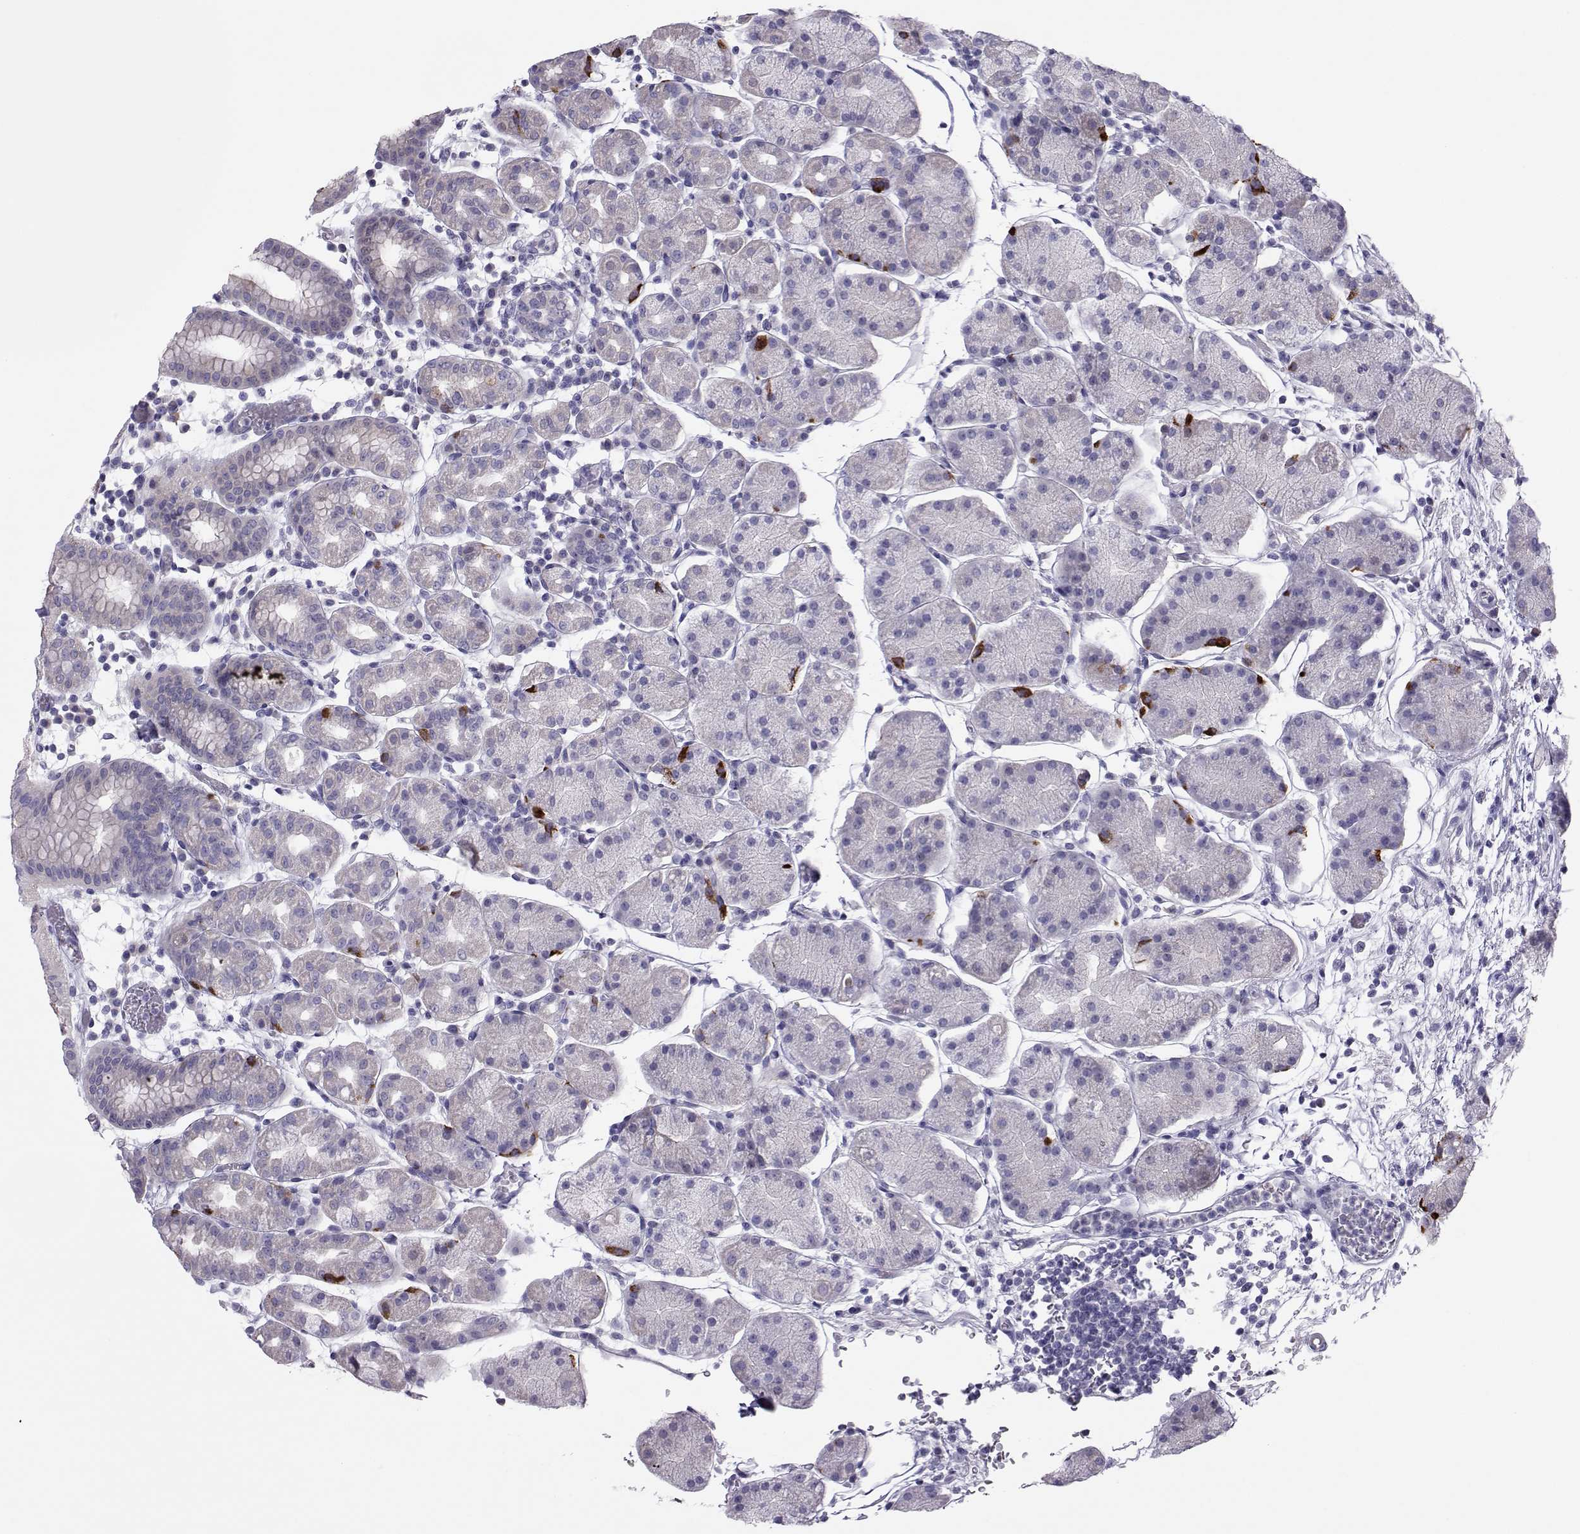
{"staining": {"intensity": "strong", "quantity": "<25%", "location": "cytoplasmic/membranous"}, "tissue": "stomach", "cell_type": "Glandular cells", "image_type": "normal", "snomed": [{"axis": "morphology", "description": "Normal tissue, NOS"}, {"axis": "topography", "description": "Stomach"}], "caption": "Stomach stained for a protein (brown) reveals strong cytoplasmic/membranous positive expression in approximately <25% of glandular cells.", "gene": "TRPM7", "patient": {"sex": "male", "age": 54}}